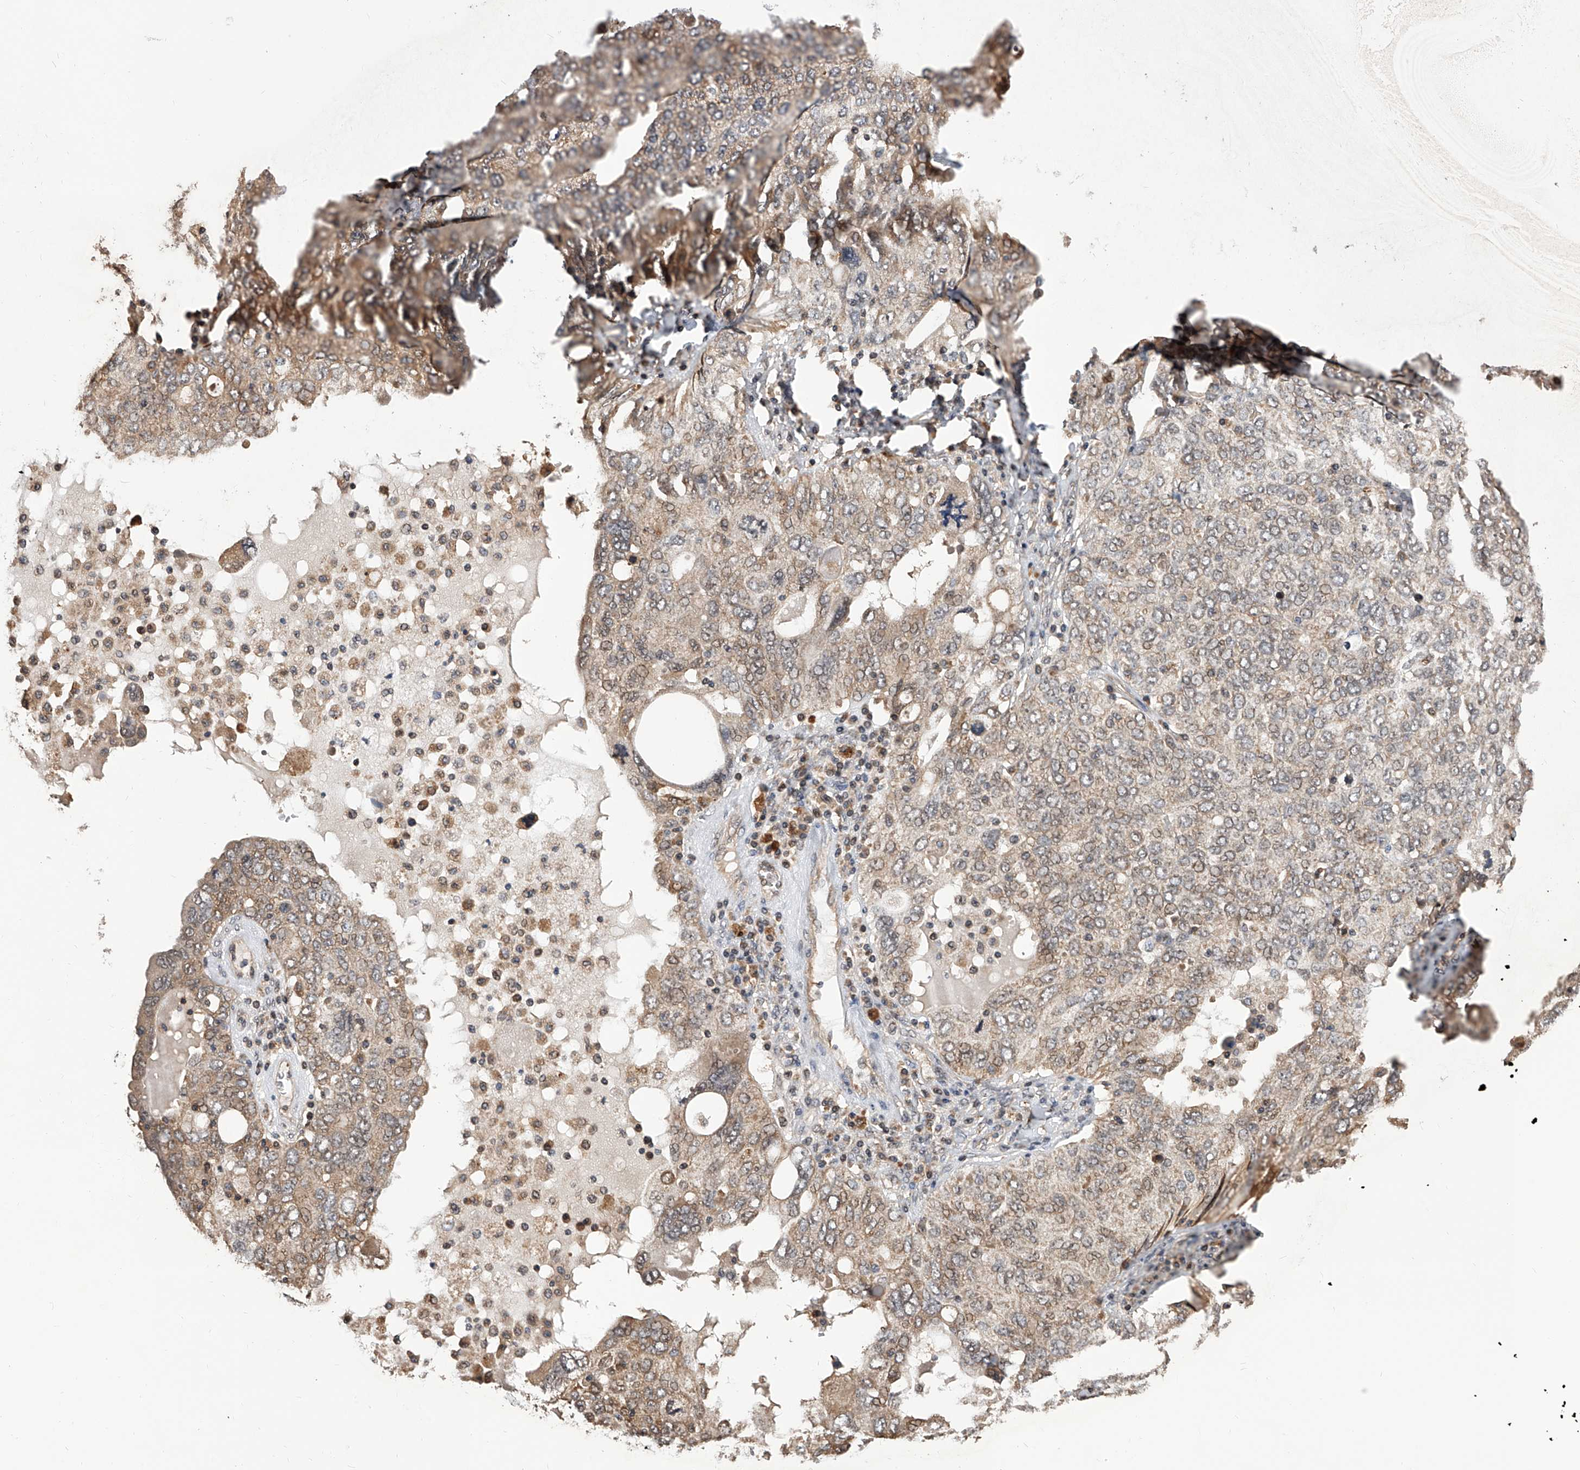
{"staining": {"intensity": "weak", "quantity": ">75%", "location": "cytoplasmic/membranous"}, "tissue": "ovarian cancer", "cell_type": "Tumor cells", "image_type": "cancer", "snomed": [{"axis": "morphology", "description": "Carcinoma, endometroid"}, {"axis": "topography", "description": "Ovary"}], "caption": "Protein expression analysis of endometroid carcinoma (ovarian) exhibits weak cytoplasmic/membranous positivity in about >75% of tumor cells.", "gene": "GMDS", "patient": {"sex": "female", "age": 62}}